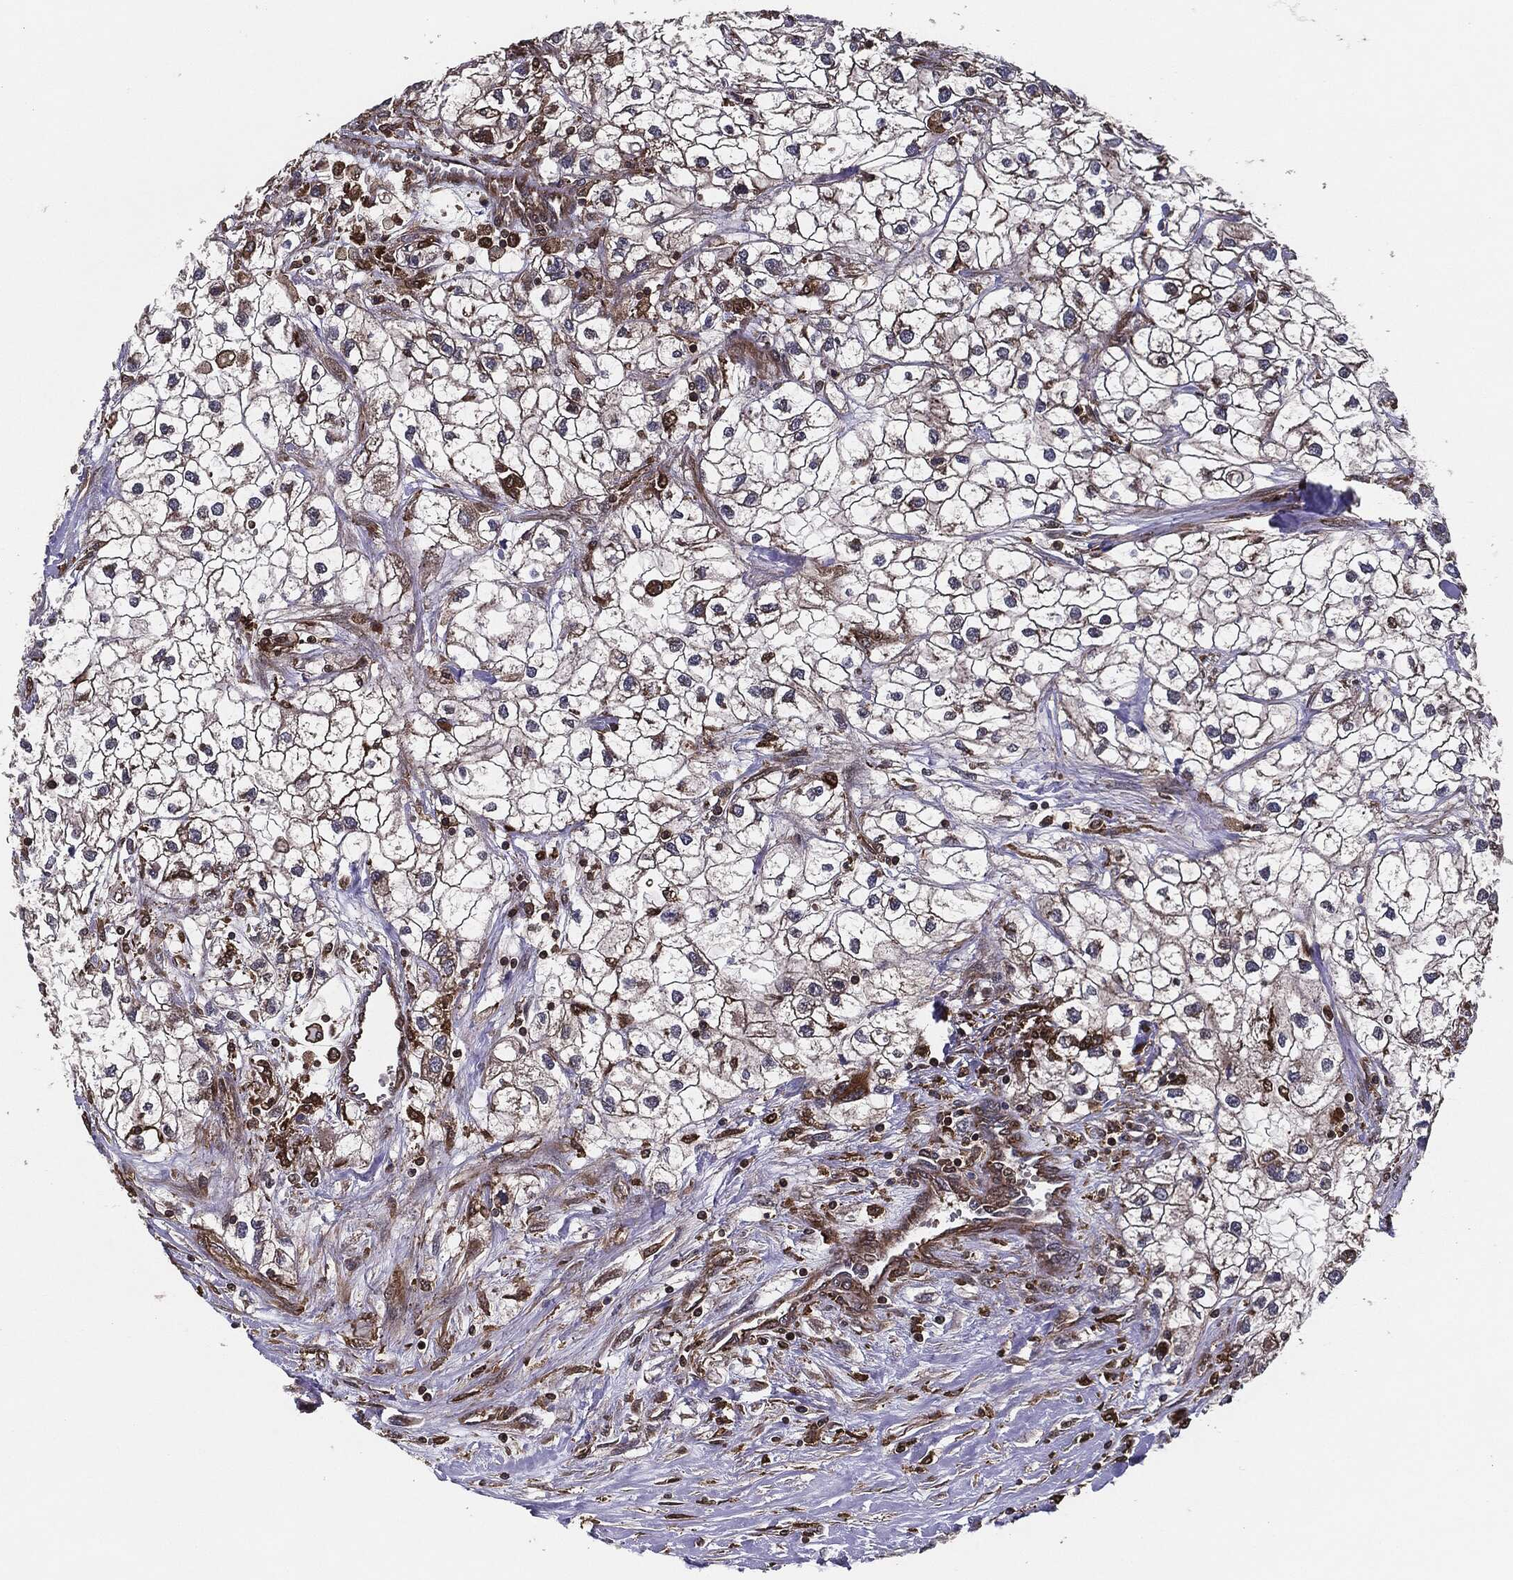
{"staining": {"intensity": "negative", "quantity": "none", "location": "none"}, "tissue": "renal cancer", "cell_type": "Tumor cells", "image_type": "cancer", "snomed": [{"axis": "morphology", "description": "Adenocarcinoma, NOS"}, {"axis": "topography", "description": "Kidney"}], "caption": "The photomicrograph exhibits no staining of tumor cells in renal adenocarcinoma.", "gene": "RAP1GDS1", "patient": {"sex": "male", "age": 59}}